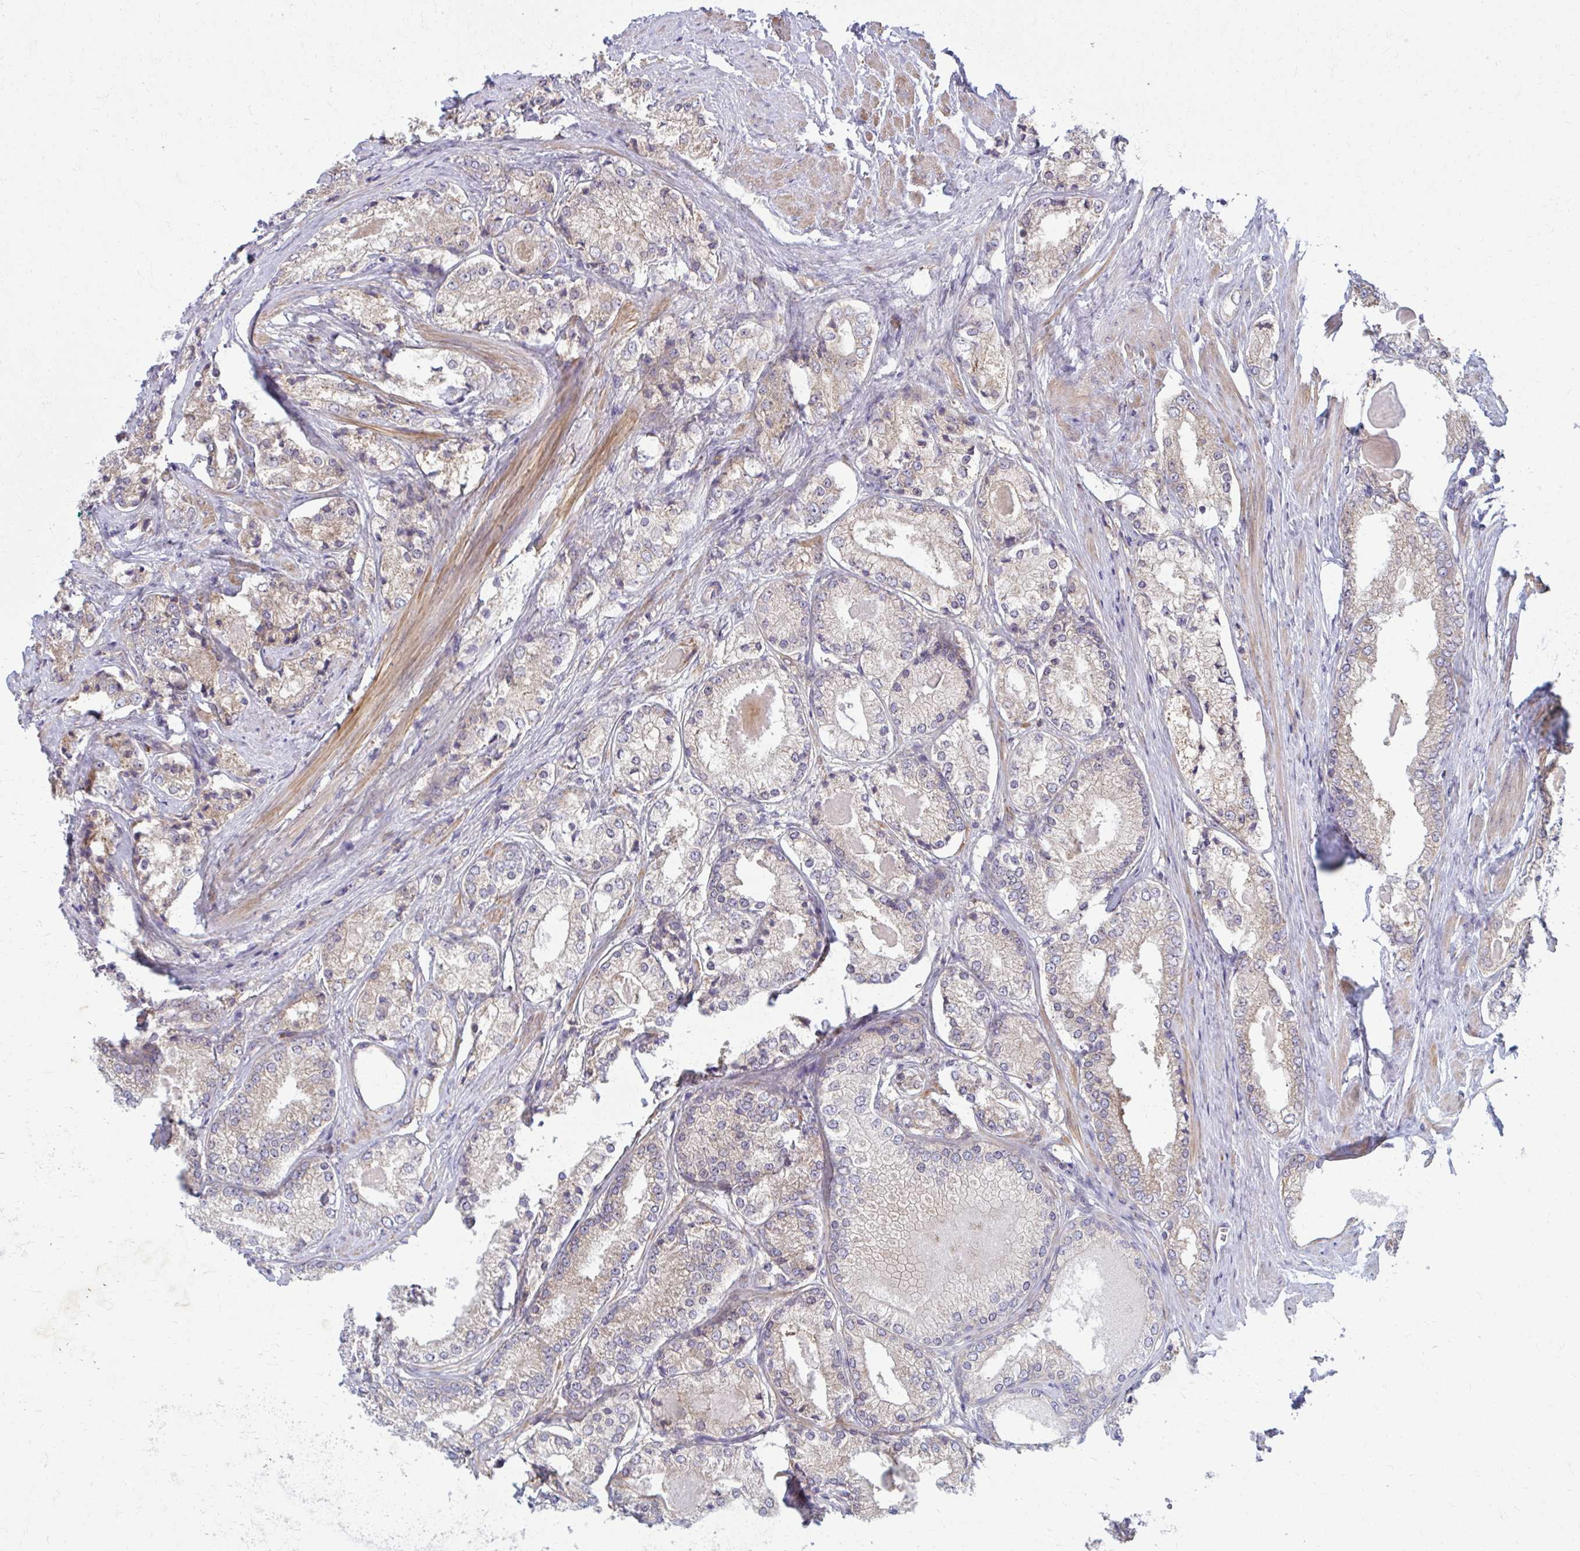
{"staining": {"intensity": "weak", "quantity": "<25%", "location": "cytoplasmic/membranous"}, "tissue": "prostate cancer", "cell_type": "Tumor cells", "image_type": "cancer", "snomed": [{"axis": "morphology", "description": "Adenocarcinoma, NOS"}, {"axis": "morphology", "description": "Adenocarcinoma, Low grade"}, {"axis": "topography", "description": "Prostate"}], "caption": "Immunohistochemistry of prostate adenocarcinoma (low-grade) shows no staining in tumor cells. (Immunohistochemistry (ihc), brightfield microscopy, high magnification).", "gene": "CEMP1", "patient": {"sex": "male", "age": 68}}